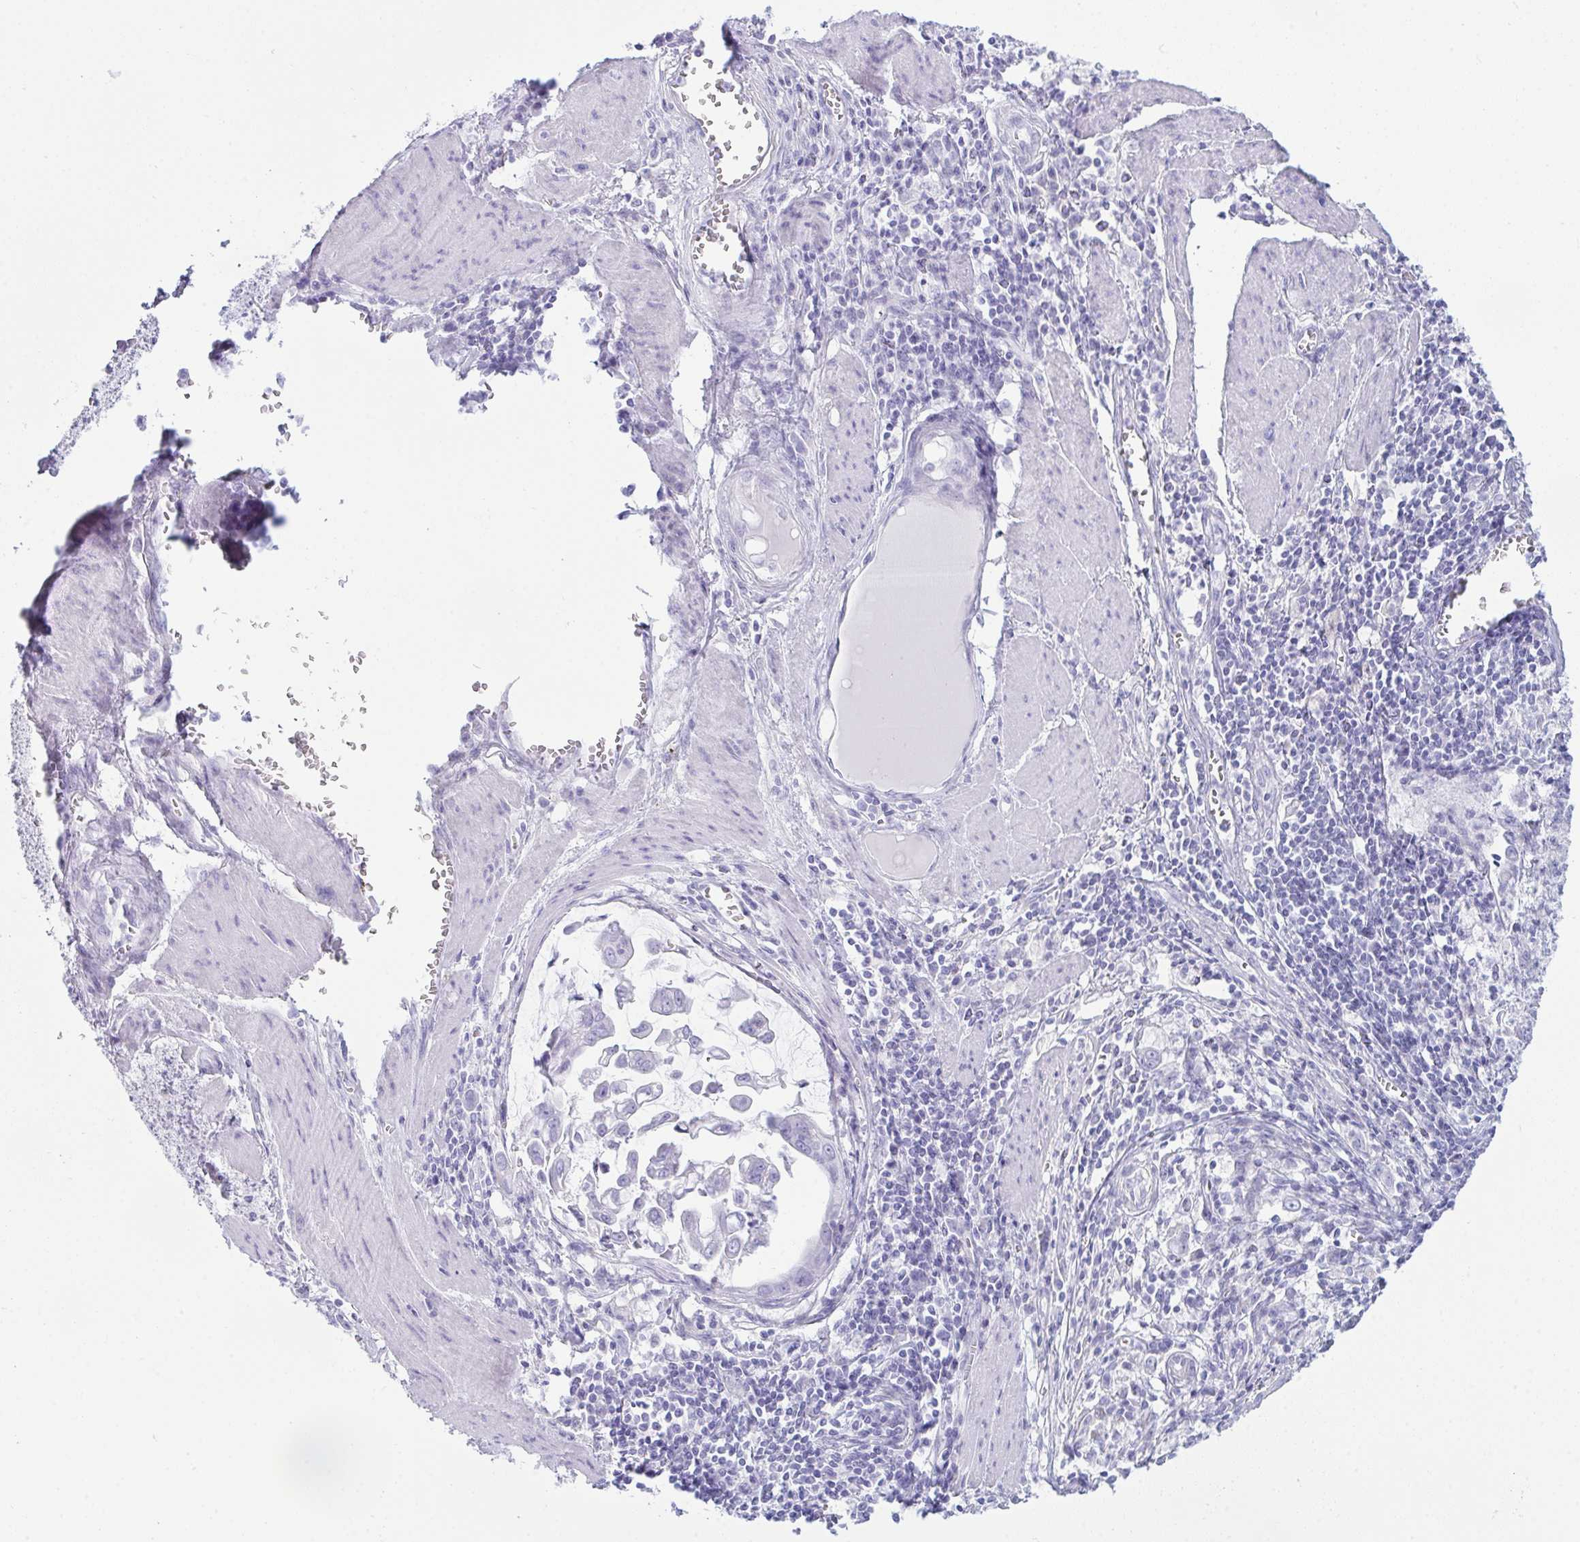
{"staining": {"intensity": "negative", "quantity": "none", "location": "none"}, "tissue": "stomach cancer", "cell_type": "Tumor cells", "image_type": "cancer", "snomed": [{"axis": "morphology", "description": "Adenocarcinoma, NOS"}, {"axis": "topography", "description": "Stomach, upper"}], "caption": "High power microscopy photomicrograph of an immunohistochemistry histopathology image of adenocarcinoma (stomach), revealing no significant staining in tumor cells. Brightfield microscopy of immunohistochemistry (IHC) stained with DAB (brown) and hematoxylin (blue), captured at high magnification.", "gene": "BBS1", "patient": {"sex": "male", "age": 80}}